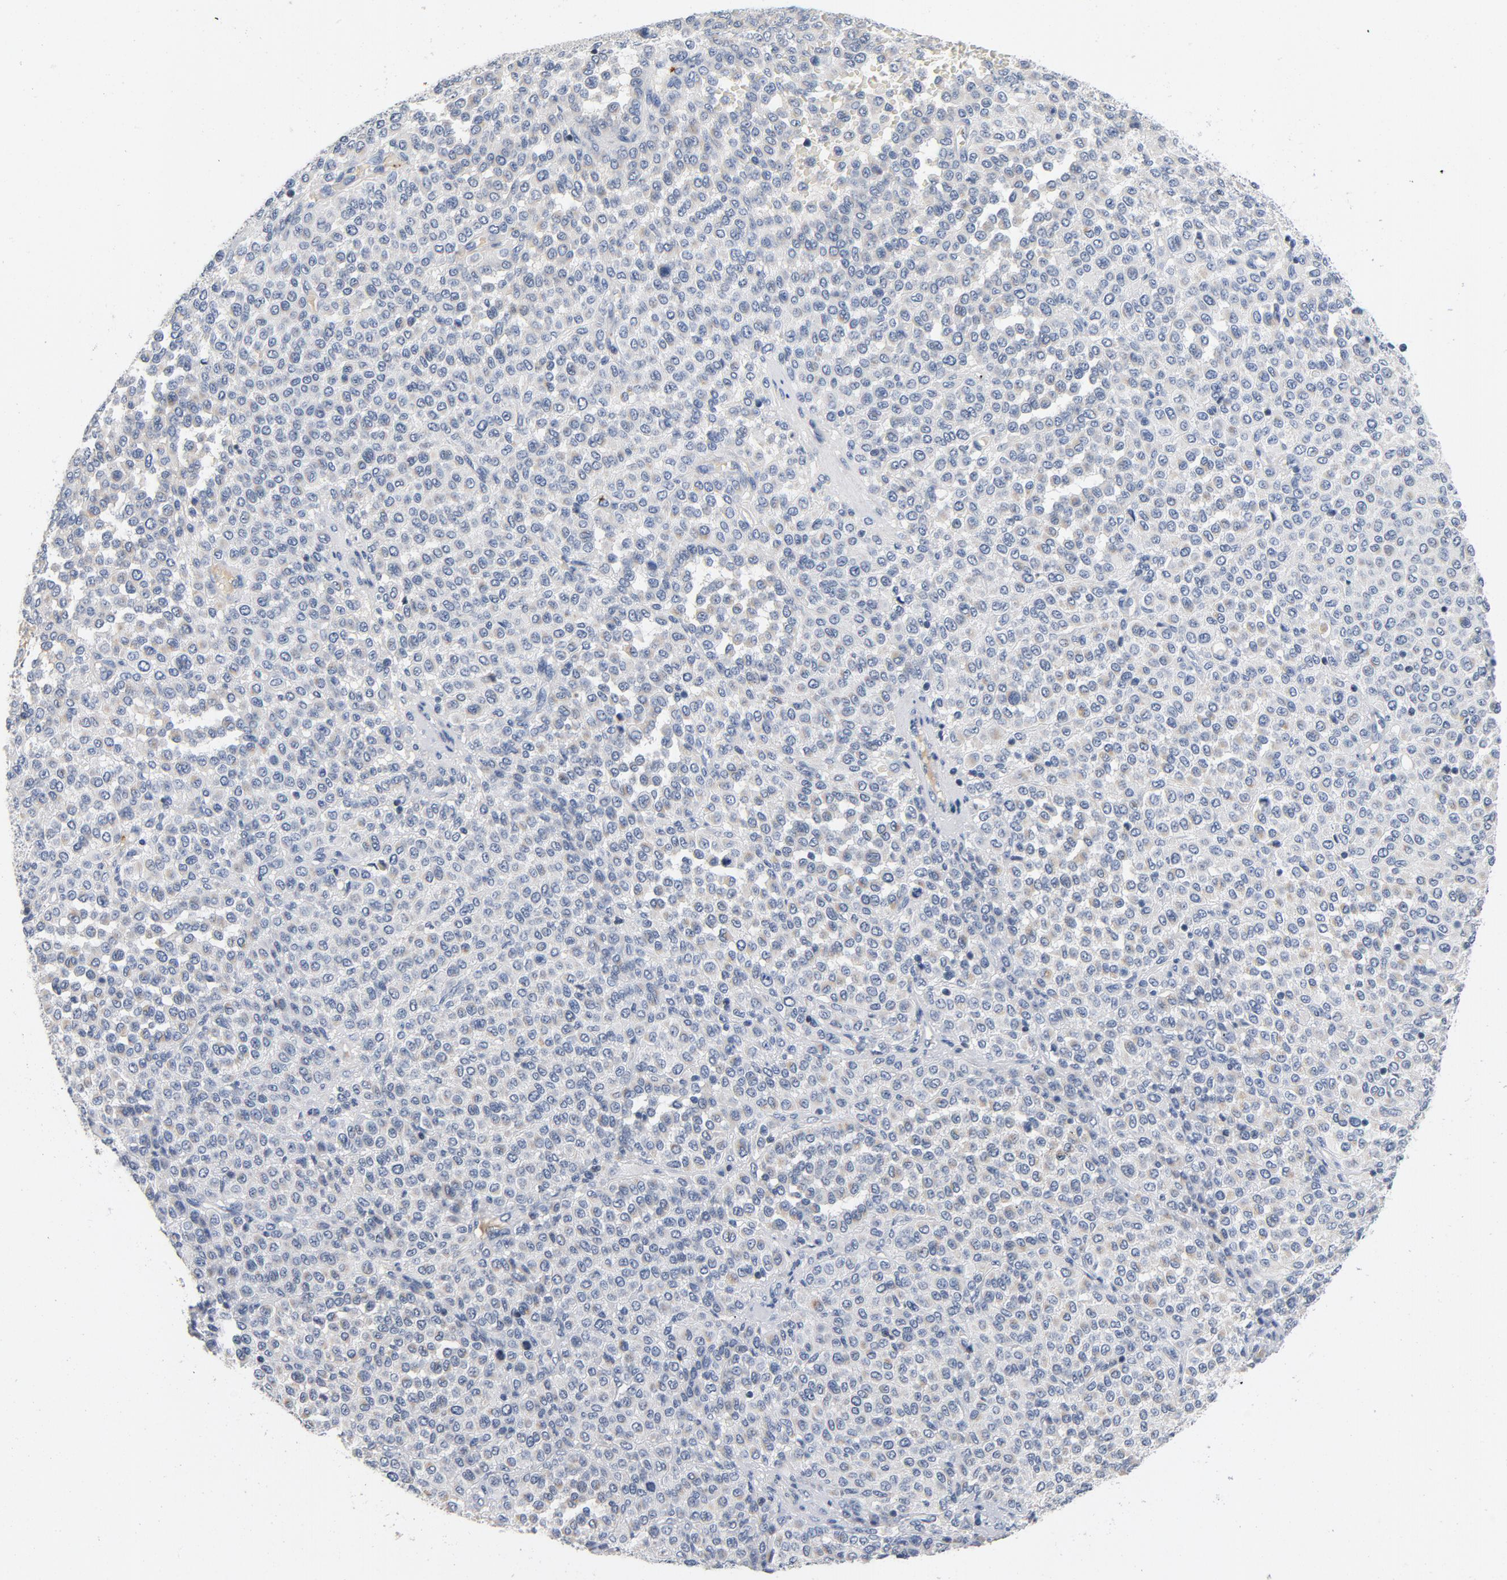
{"staining": {"intensity": "weak", "quantity": "<25%", "location": "cytoplasmic/membranous"}, "tissue": "melanoma", "cell_type": "Tumor cells", "image_type": "cancer", "snomed": [{"axis": "morphology", "description": "Malignant melanoma, Metastatic site"}, {"axis": "topography", "description": "Pancreas"}], "caption": "Melanoma stained for a protein using immunohistochemistry (IHC) demonstrates no staining tumor cells.", "gene": "PIM1", "patient": {"sex": "female", "age": 30}}